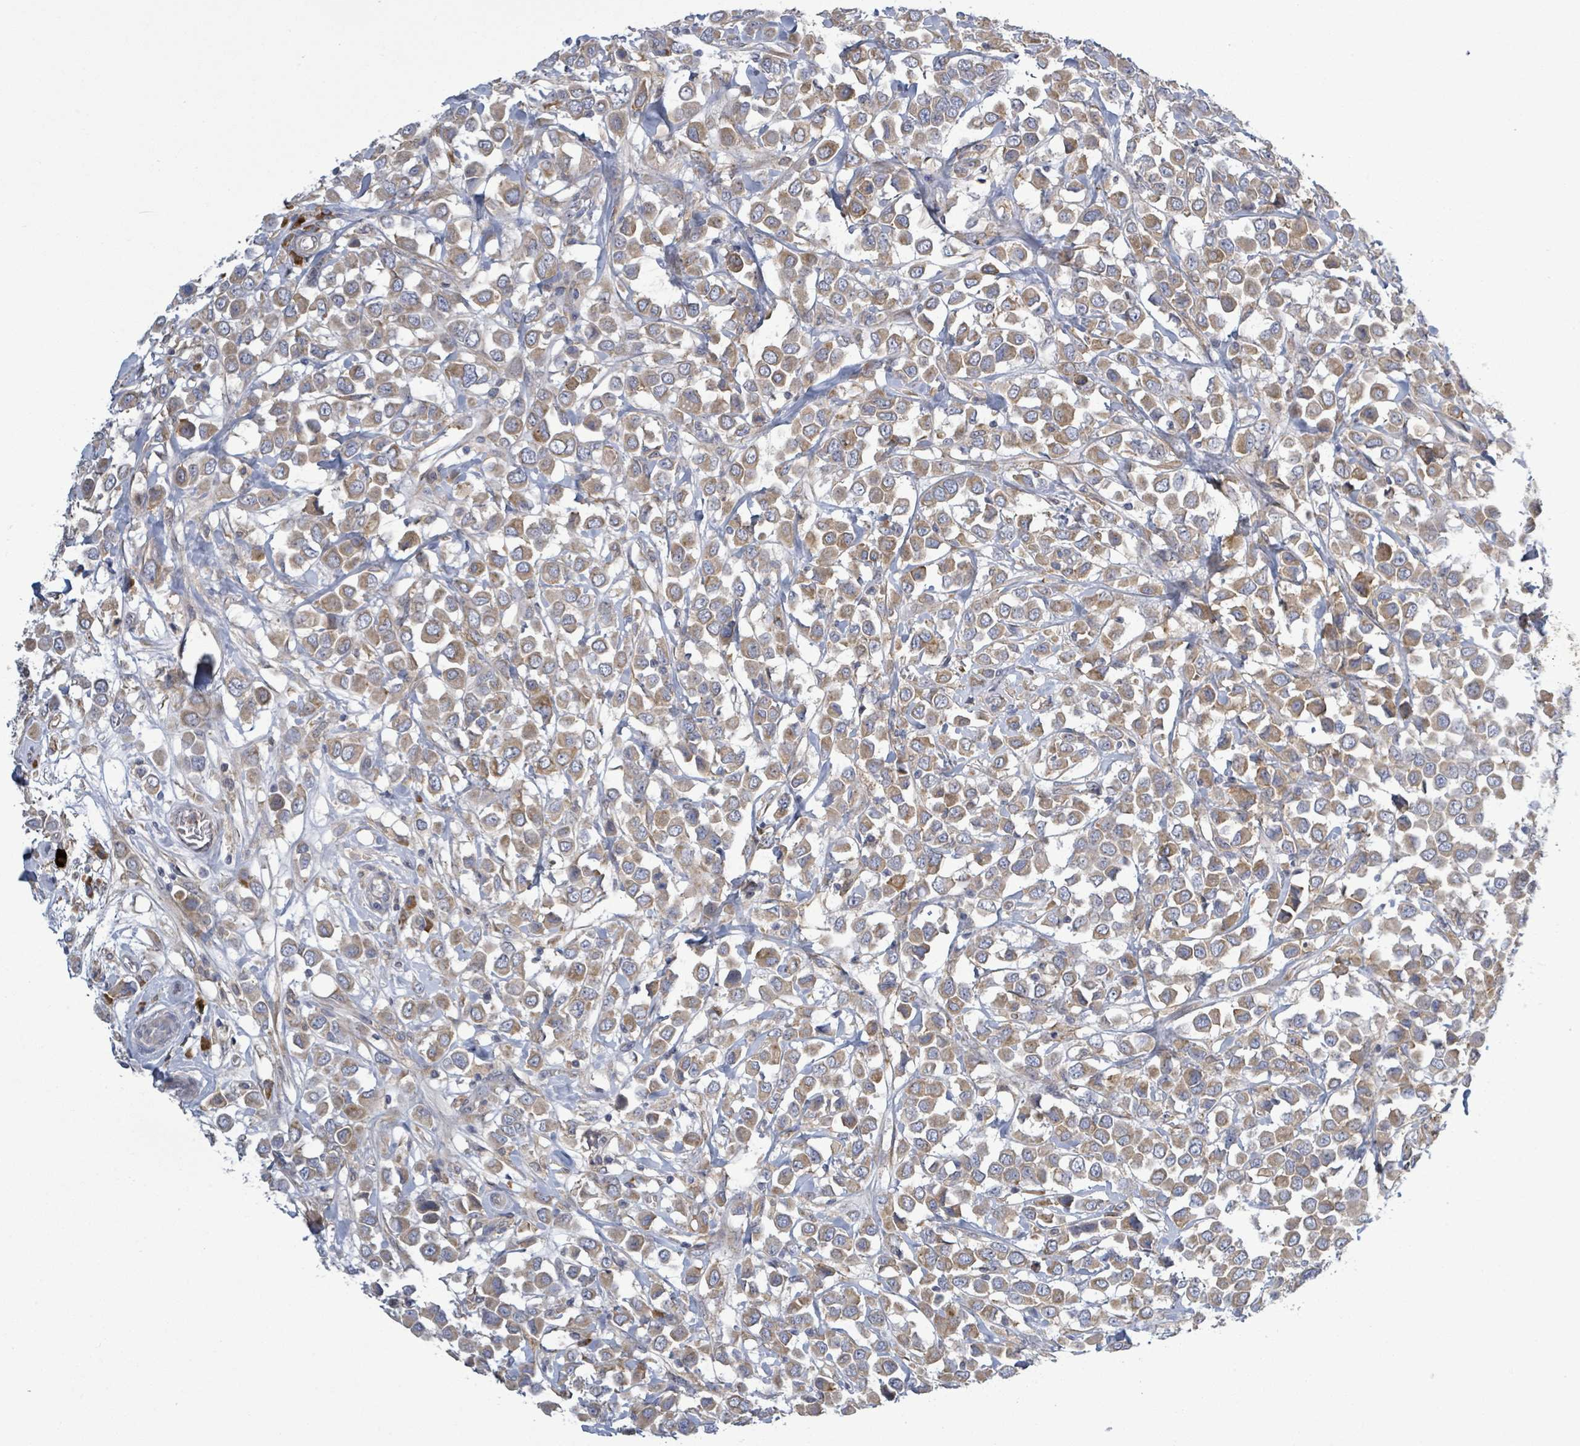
{"staining": {"intensity": "moderate", "quantity": ">75%", "location": "cytoplasmic/membranous"}, "tissue": "breast cancer", "cell_type": "Tumor cells", "image_type": "cancer", "snomed": [{"axis": "morphology", "description": "Duct carcinoma"}, {"axis": "topography", "description": "Breast"}], "caption": "Immunohistochemistry photomicrograph of neoplastic tissue: invasive ductal carcinoma (breast) stained using IHC shows medium levels of moderate protein expression localized specifically in the cytoplasmic/membranous of tumor cells, appearing as a cytoplasmic/membranous brown color.", "gene": "ATP13A1", "patient": {"sex": "female", "age": 61}}